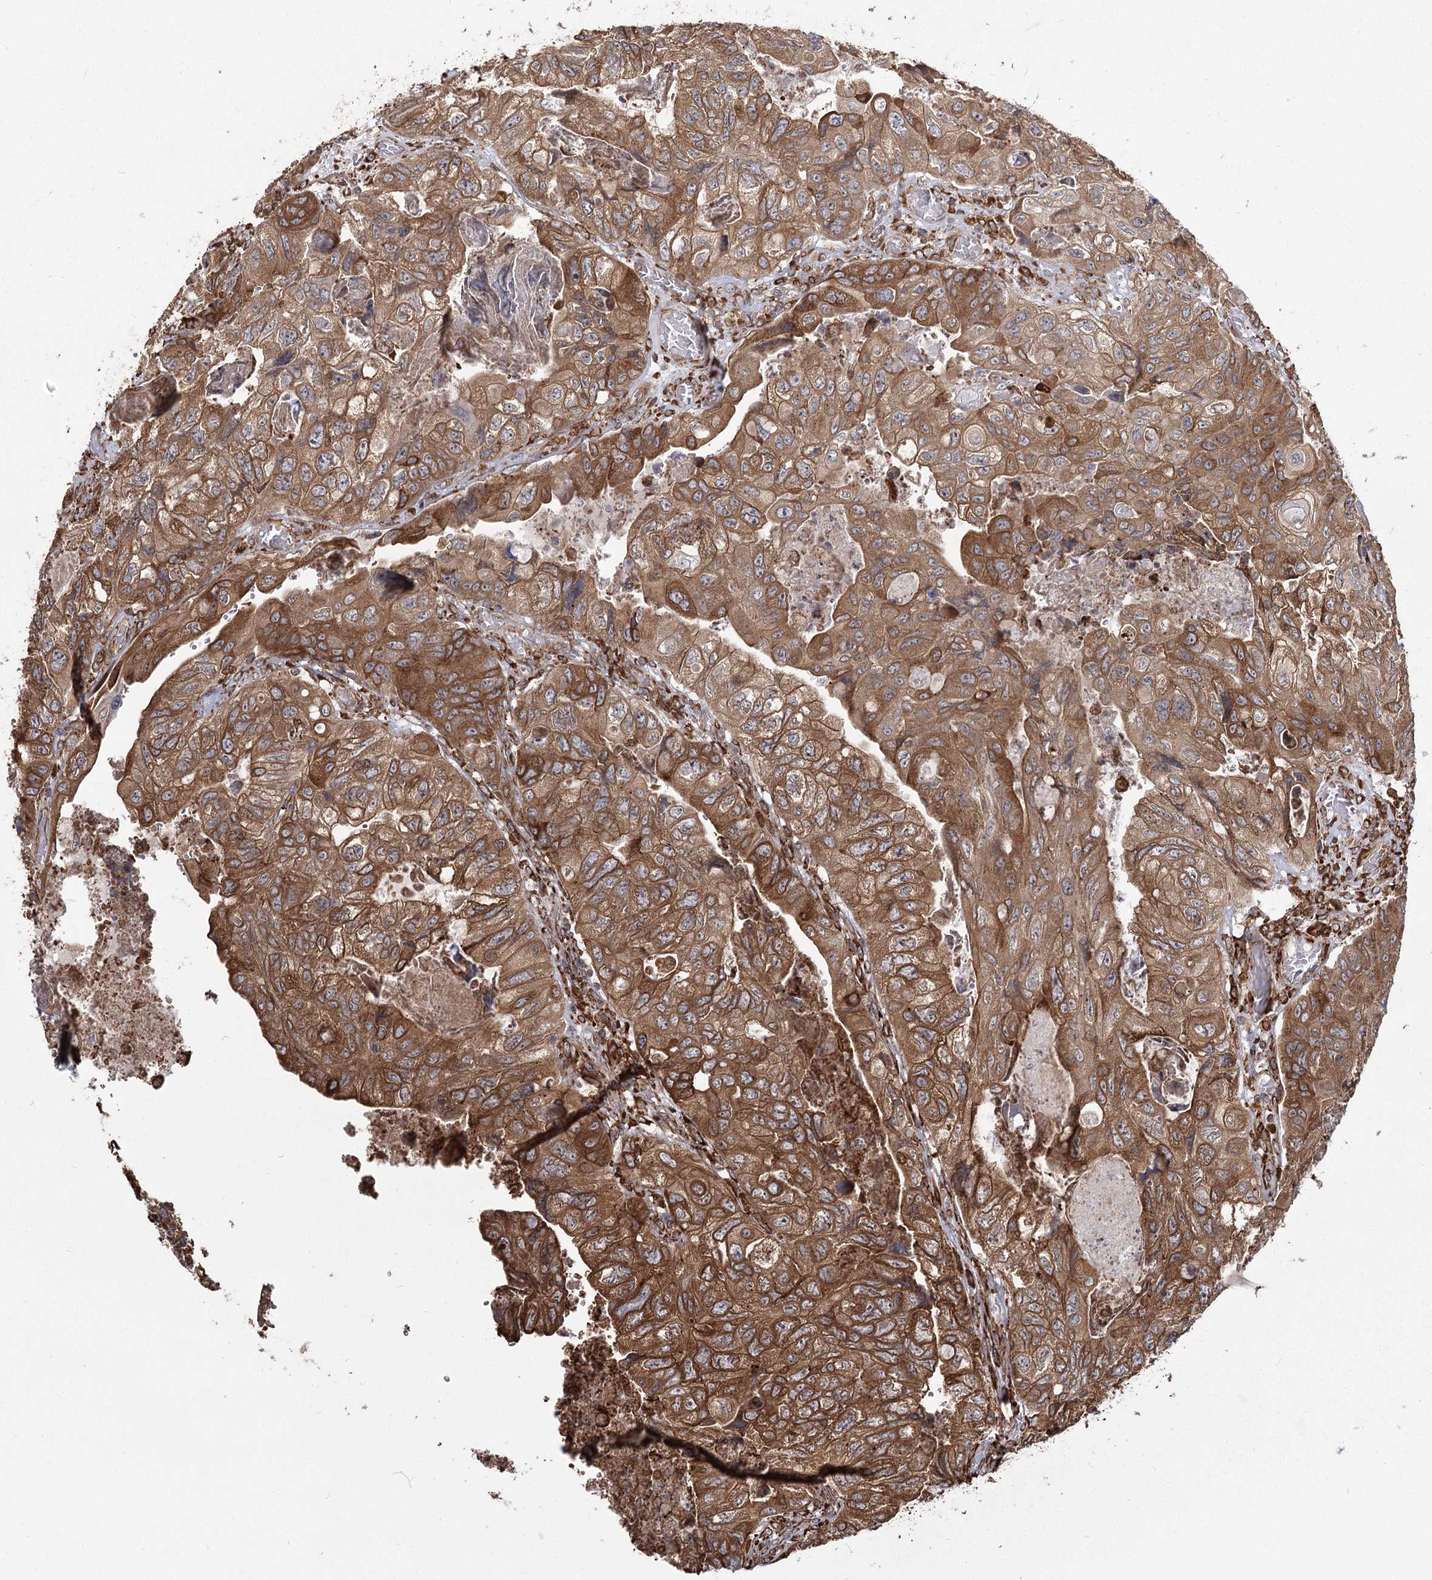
{"staining": {"intensity": "moderate", "quantity": ">75%", "location": "cytoplasmic/membranous"}, "tissue": "colorectal cancer", "cell_type": "Tumor cells", "image_type": "cancer", "snomed": [{"axis": "morphology", "description": "Adenocarcinoma, NOS"}, {"axis": "topography", "description": "Rectum"}], "caption": "DAB immunohistochemical staining of human colorectal adenocarcinoma demonstrates moderate cytoplasmic/membranous protein staining in about >75% of tumor cells. The staining was performed using DAB, with brown indicating positive protein expression. Nuclei are stained blue with hematoxylin.", "gene": "FAM13A", "patient": {"sex": "male", "age": 63}}